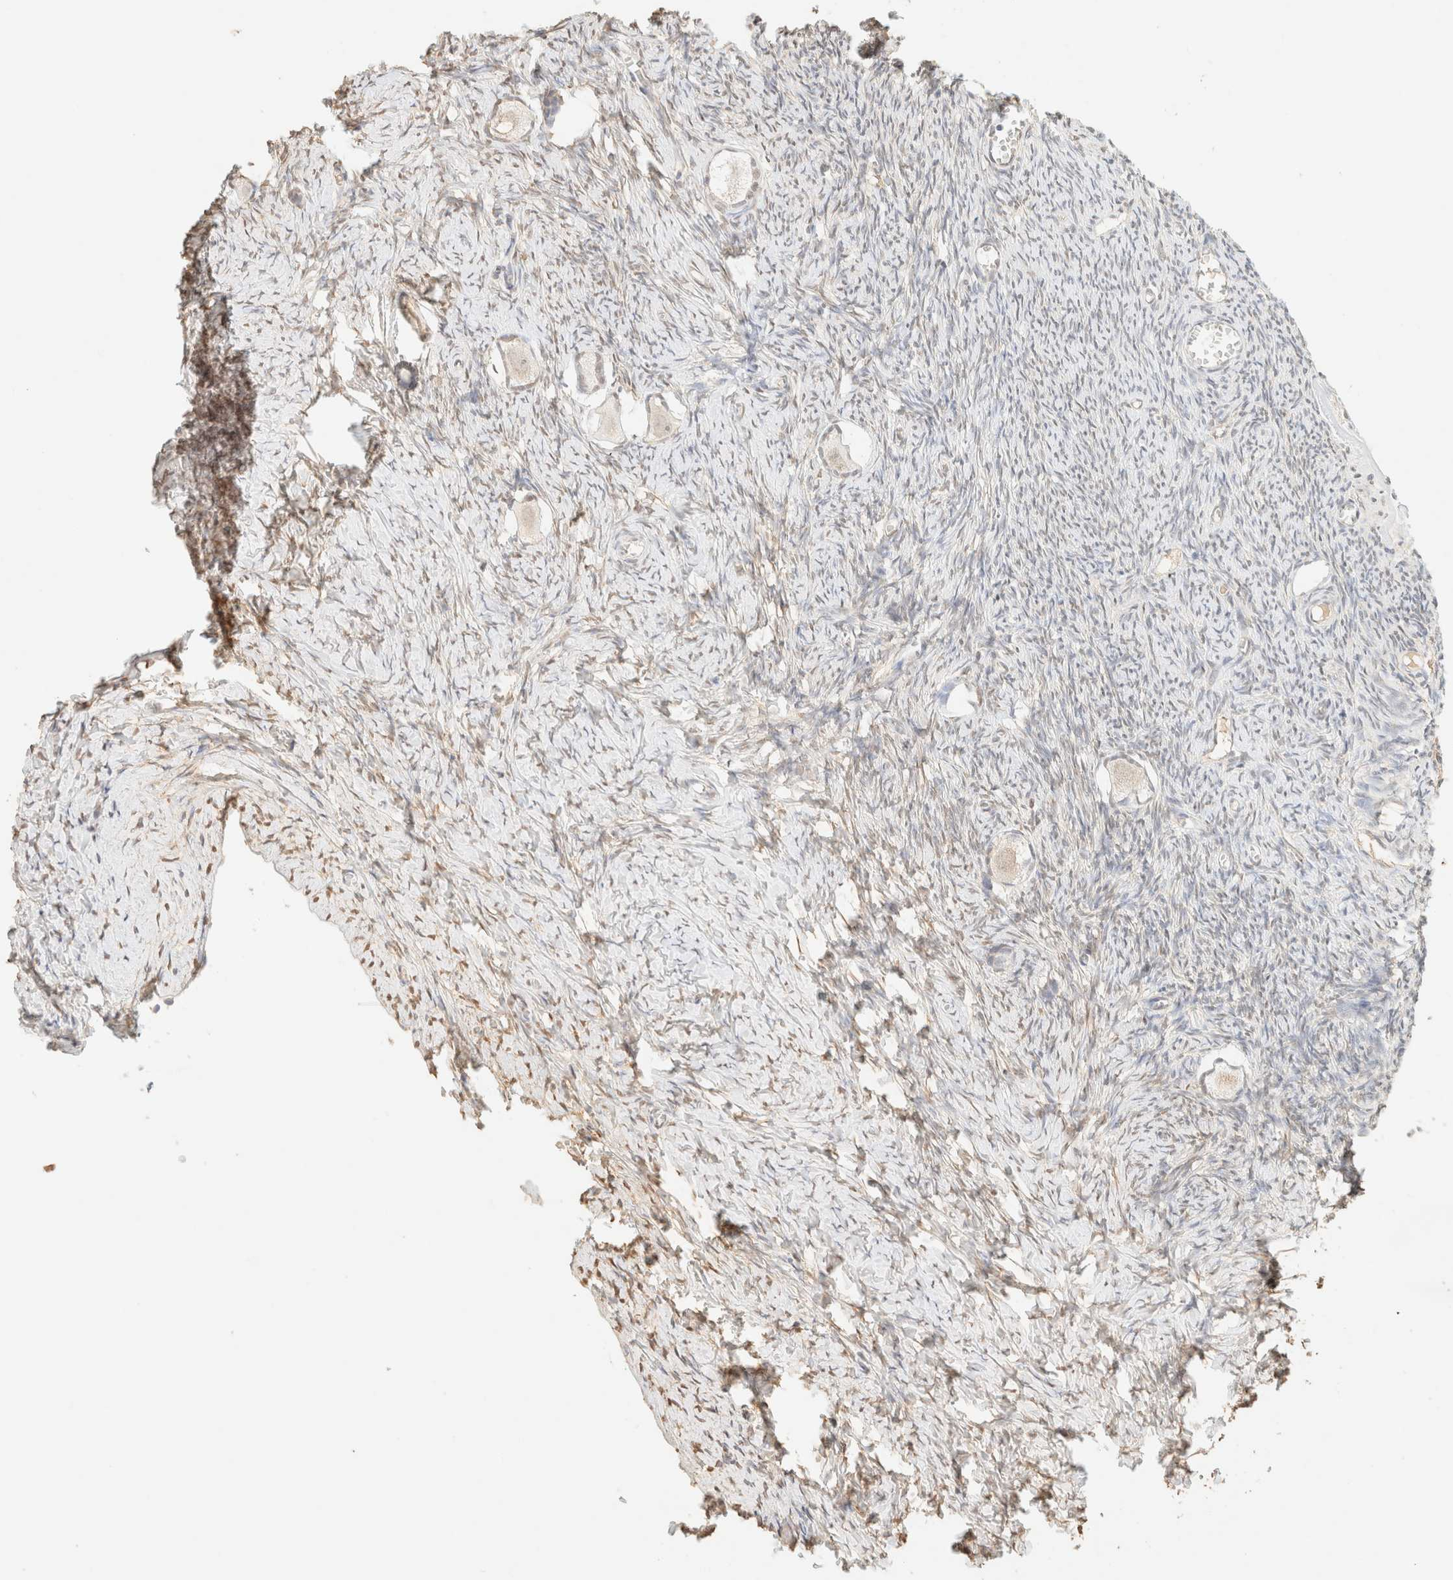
{"staining": {"intensity": "weak", "quantity": "25%-75%", "location": "nuclear"}, "tissue": "ovary", "cell_type": "Follicle cells", "image_type": "normal", "snomed": [{"axis": "morphology", "description": "Normal tissue, NOS"}, {"axis": "topography", "description": "Ovary"}], "caption": "A brown stain shows weak nuclear staining of a protein in follicle cells of benign ovary.", "gene": "S100A13", "patient": {"sex": "female", "age": 27}}